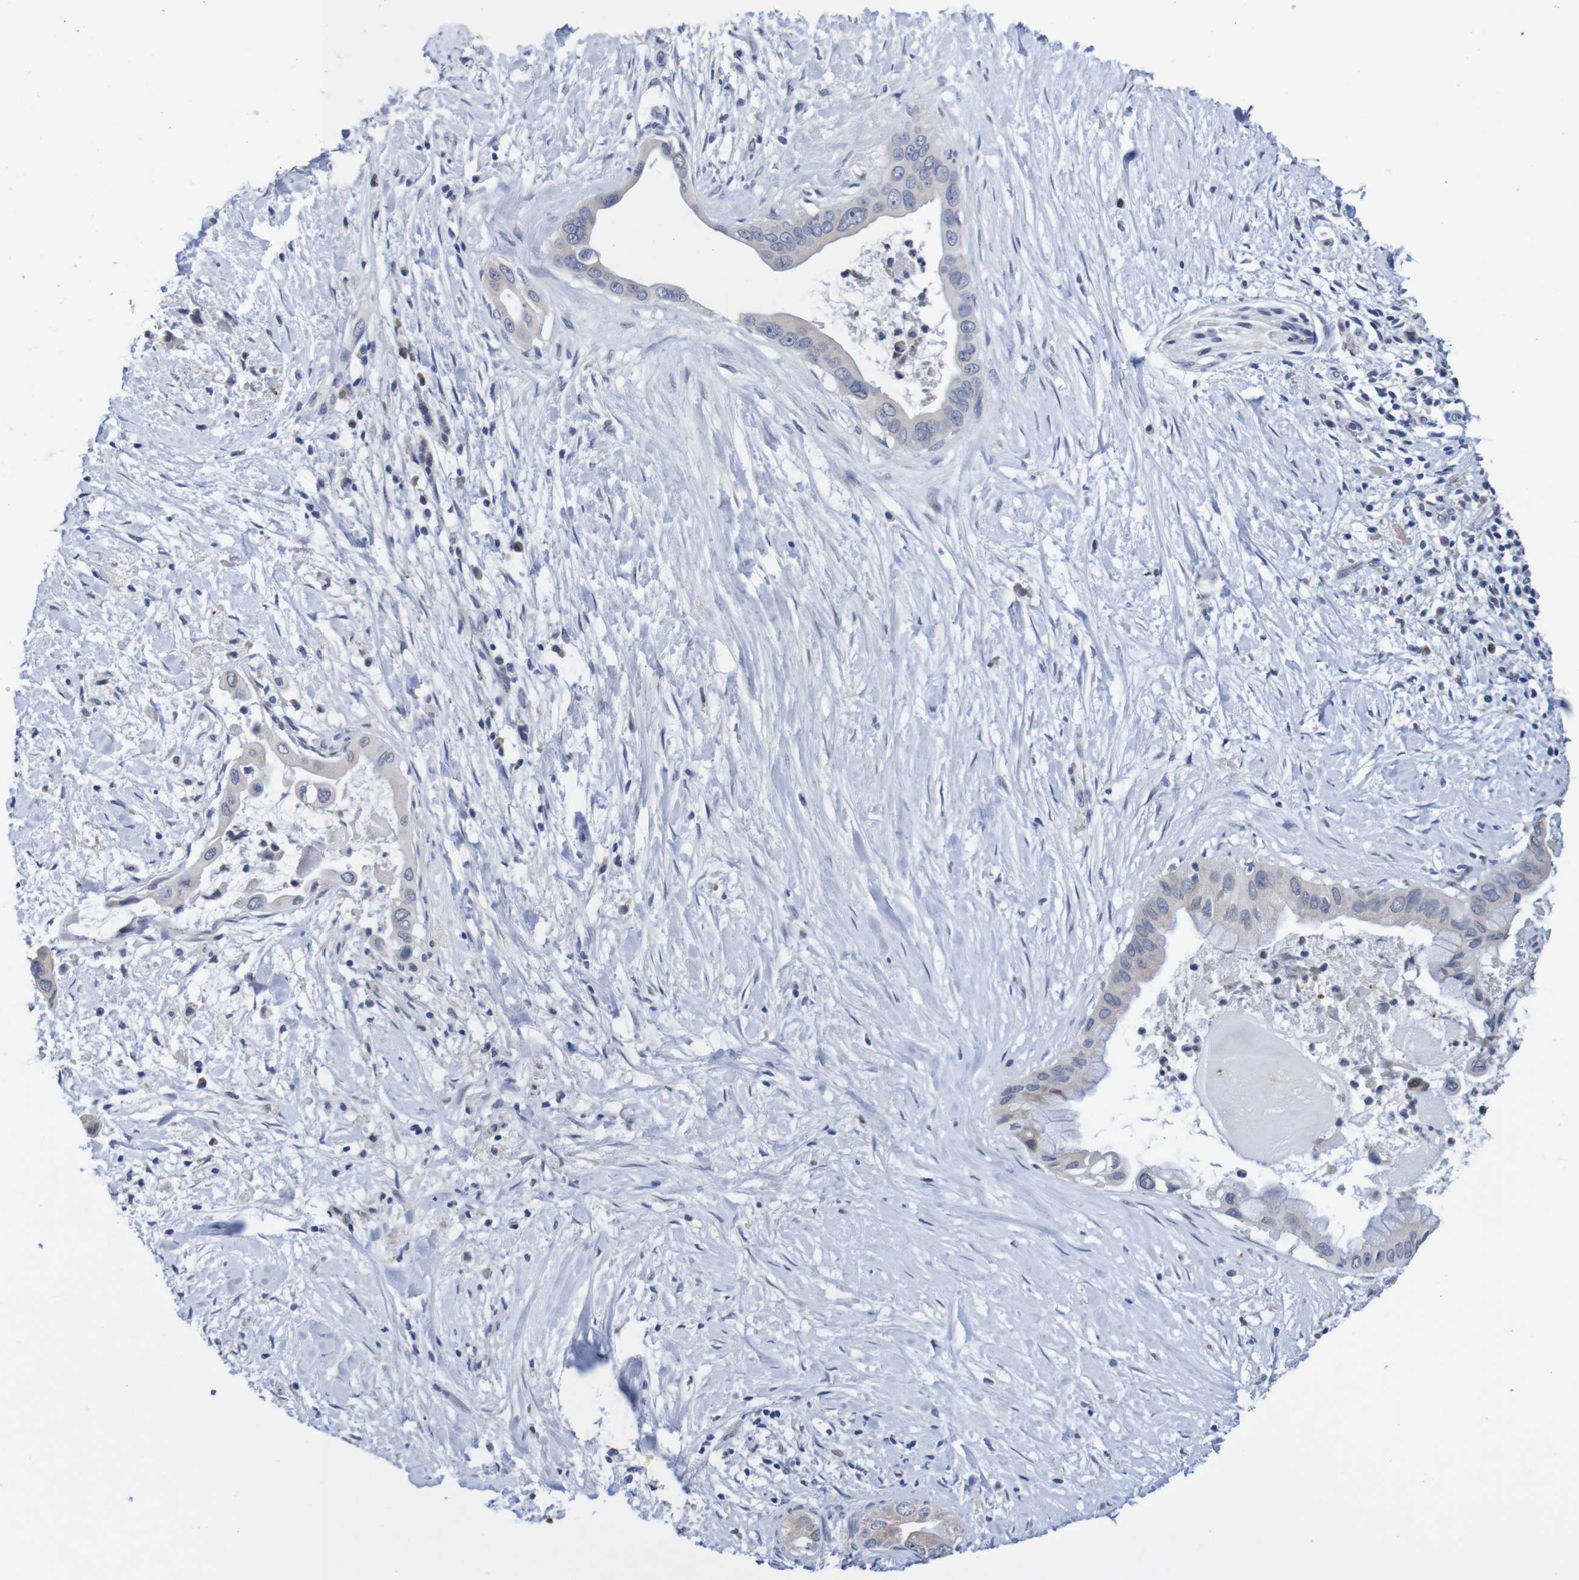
{"staining": {"intensity": "weak", "quantity": "<25%", "location": "cytoplasmic/membranous"}, "tissue": "pancreatic cancer", "cell_type": "Tumor cells", "image_type": "cancer", "snomed": [{"axis": "morphology", "description": "Adenocarcinoma, NOS"}, {"axis": "topography", "description": "Pancreas"}], "caption": "IHC of pancreatic cancer (adenocarcinoma) shows no expression in tumor cells. Brightfield microscopy of IHC stained with DAB (3,3'-diaminobenzidine) (brown) and hematoxylin (blue), captured at high magnification.", "gene": "FIBP", "patient": {"sex": "male", "age": 55}}